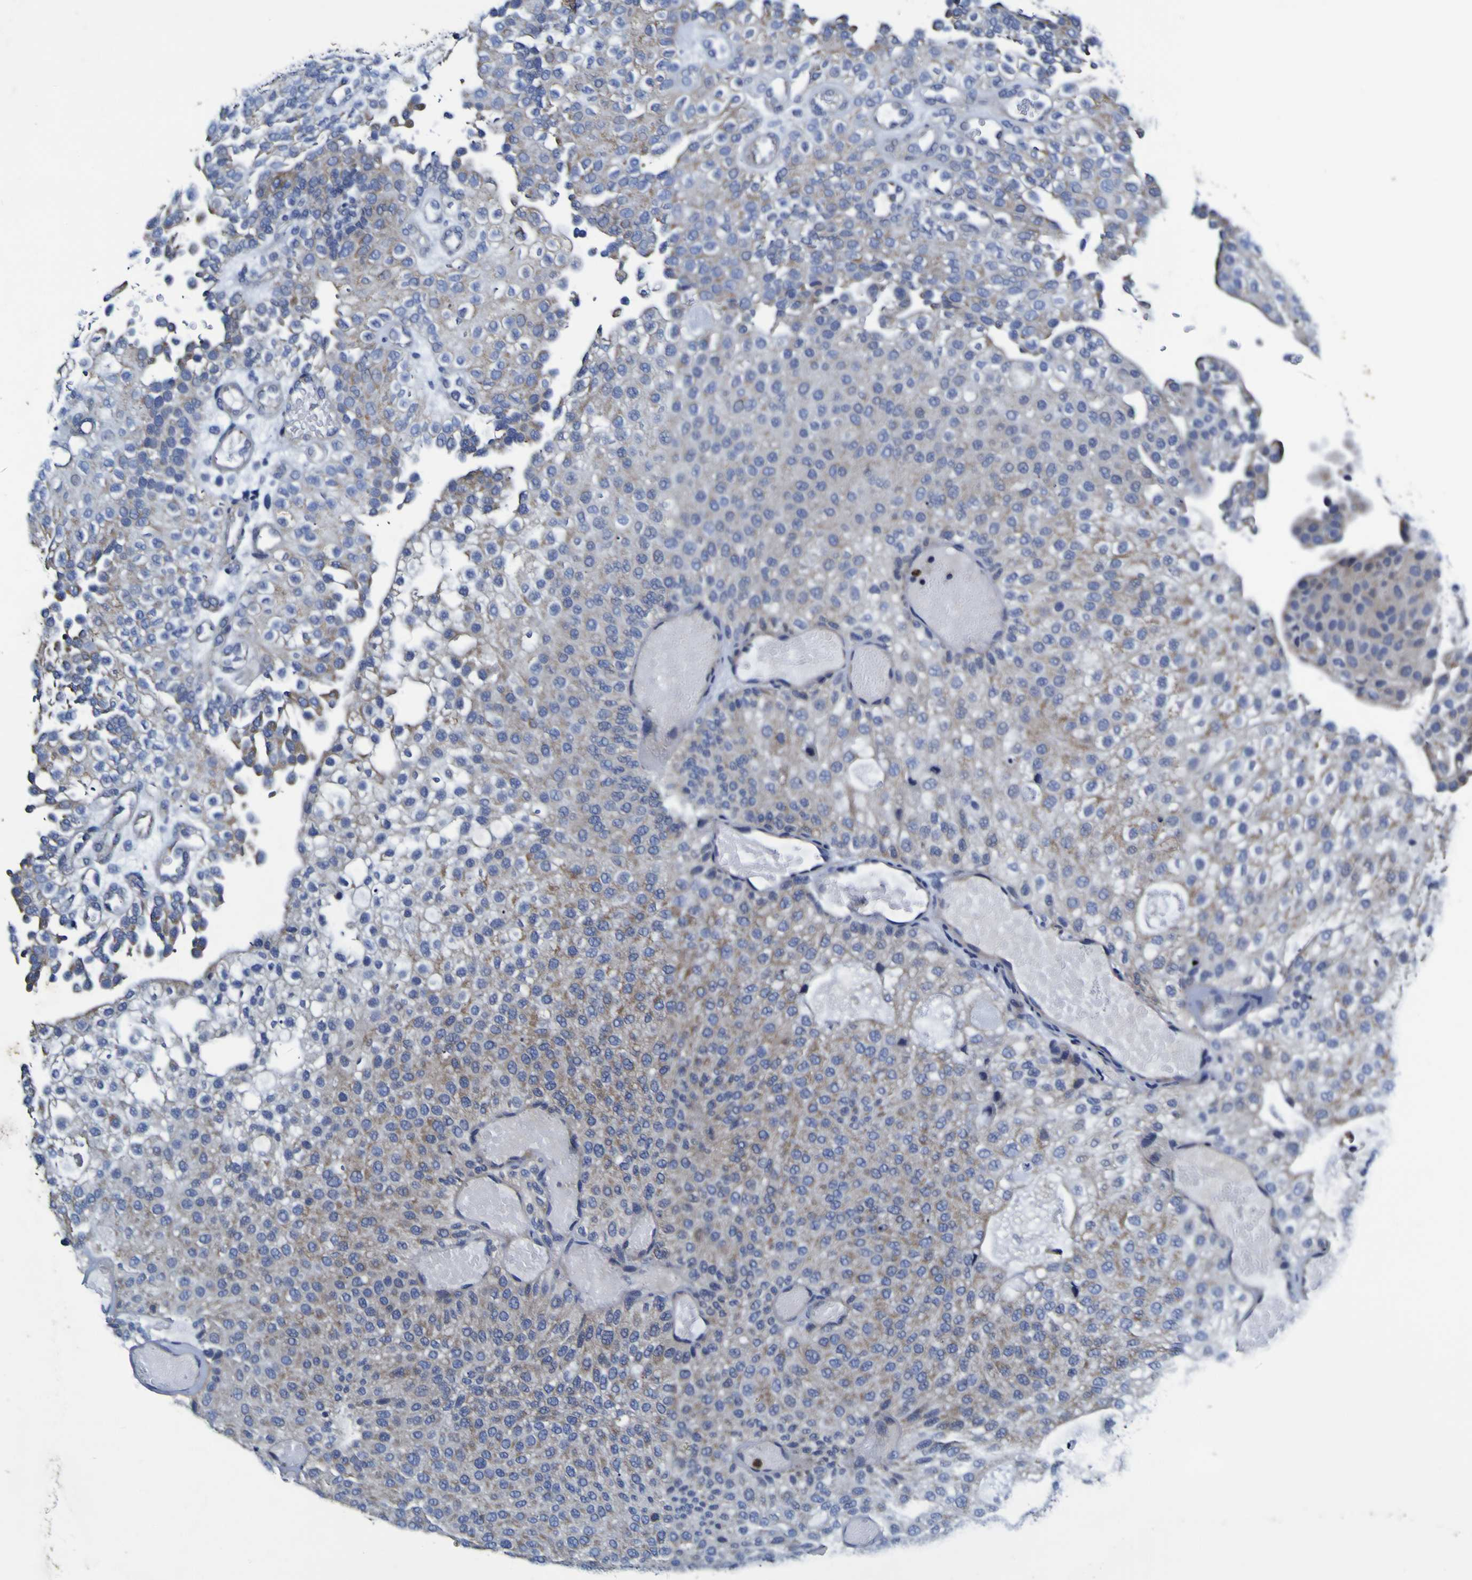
{"staining": {"intensity": "negative", "quantity": "none", "location": "none"}, "tissue": "urothelial cancer", "cell_type": "Tumor cells", "image_type": "cancer", "snomed": [{"axis": "morphology", "description": "Urothelial carcinoma, Low grade"}, {"axis": "topography", "description": "Urinary bladder"}], "caption": "Protein analysis of urothelial cancer shows no significant positivity in tumor cells. (DAB (3,3'-diaminobenzidine) immunohistochemistry (IHC) with hematoxylin counter stain).", "gene": "PANK4", "patient": {"sex": "male", "age": 78}}